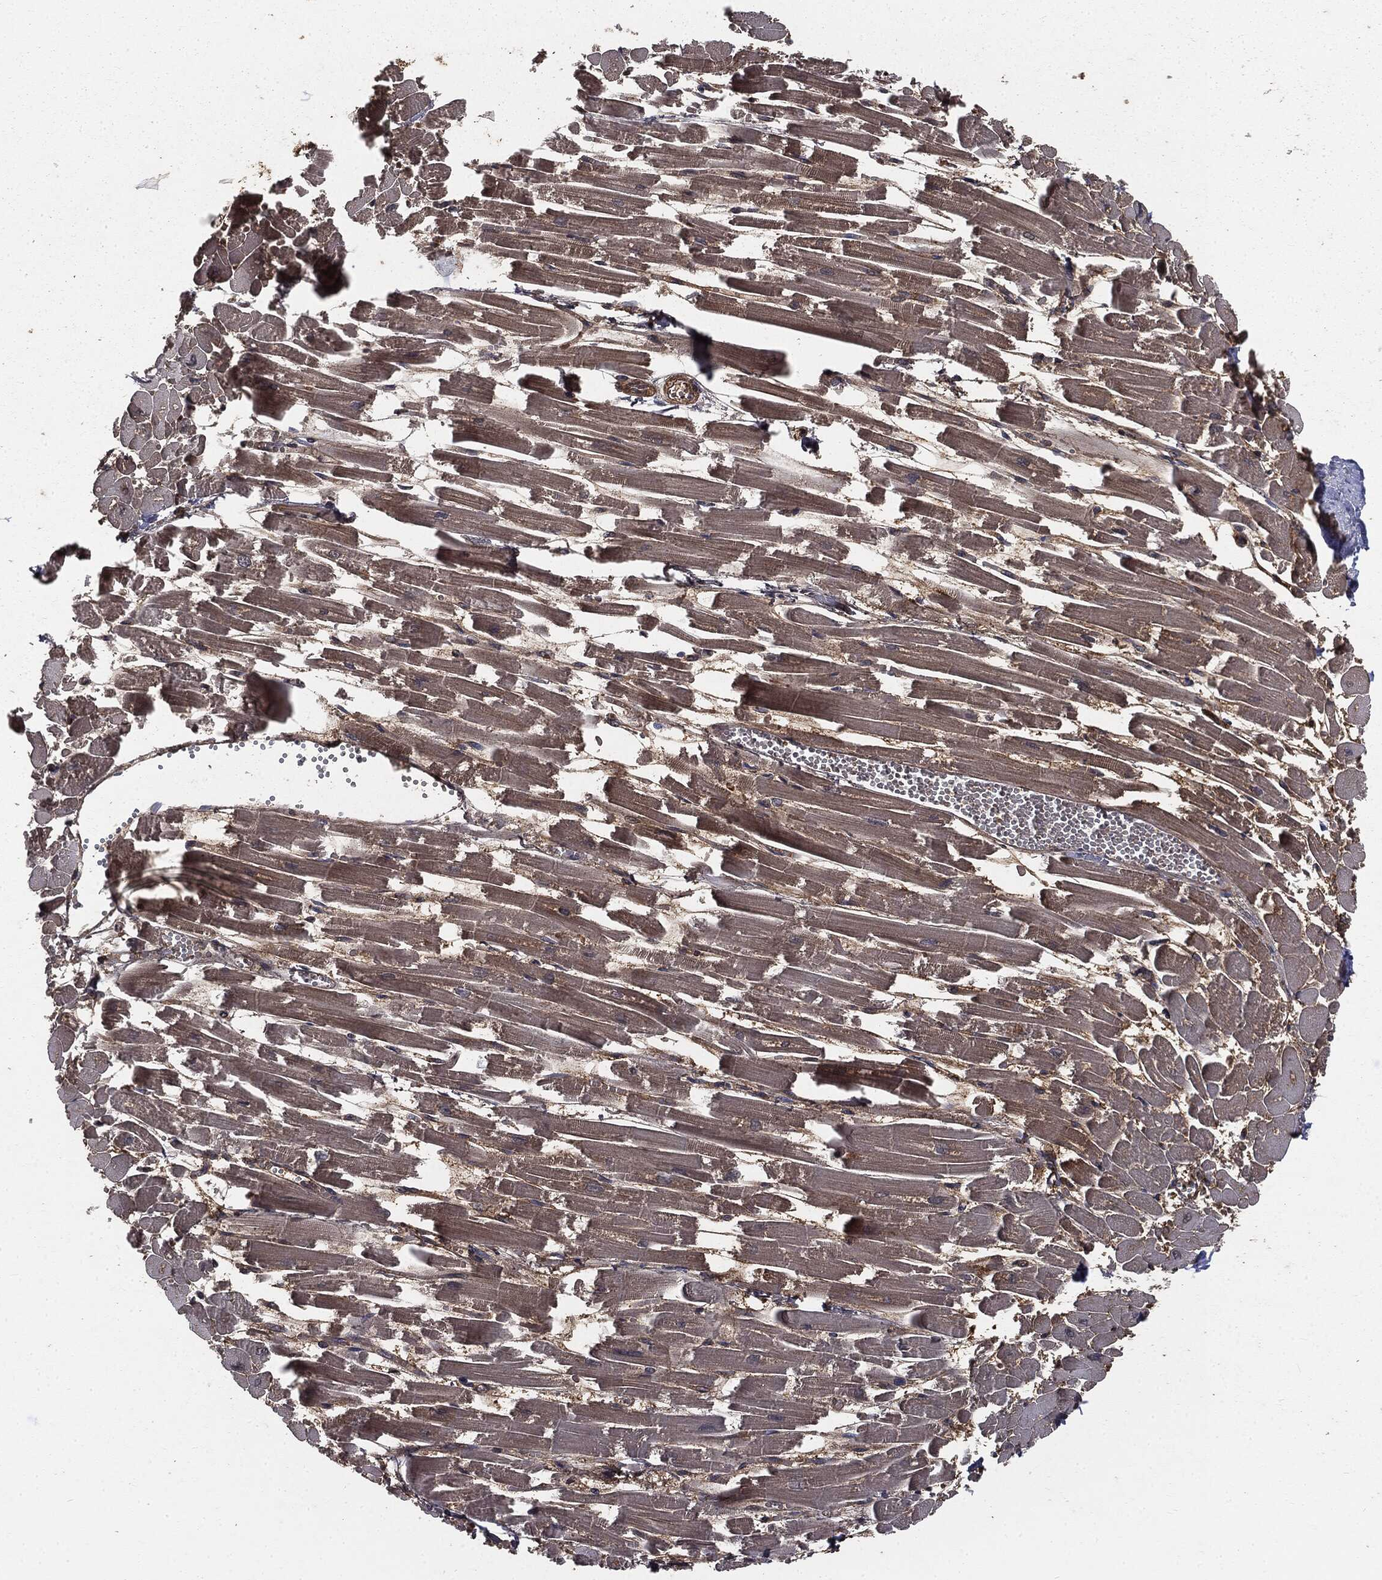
{"staining": {"intensity": "strong", "quantity": "25%-75%", "location": "cytoplasmic/membranous"}, "tissue": "heart muscle", "cell_type": "Cardiomyocytes", "image_type": "normal", "snomed": [{"axis": "morphology", "description": "Normal tissue, NOS"}, {"axis": "topography", "description": "Heart"}], "caption": "Protein analysis of normal heart muscle shows strong cytoplasmic/membranous expression in about 25%-75% of cardiomyocytes.", "gene": "GNB5", "patient": {"sex": "female", "age": 52}}